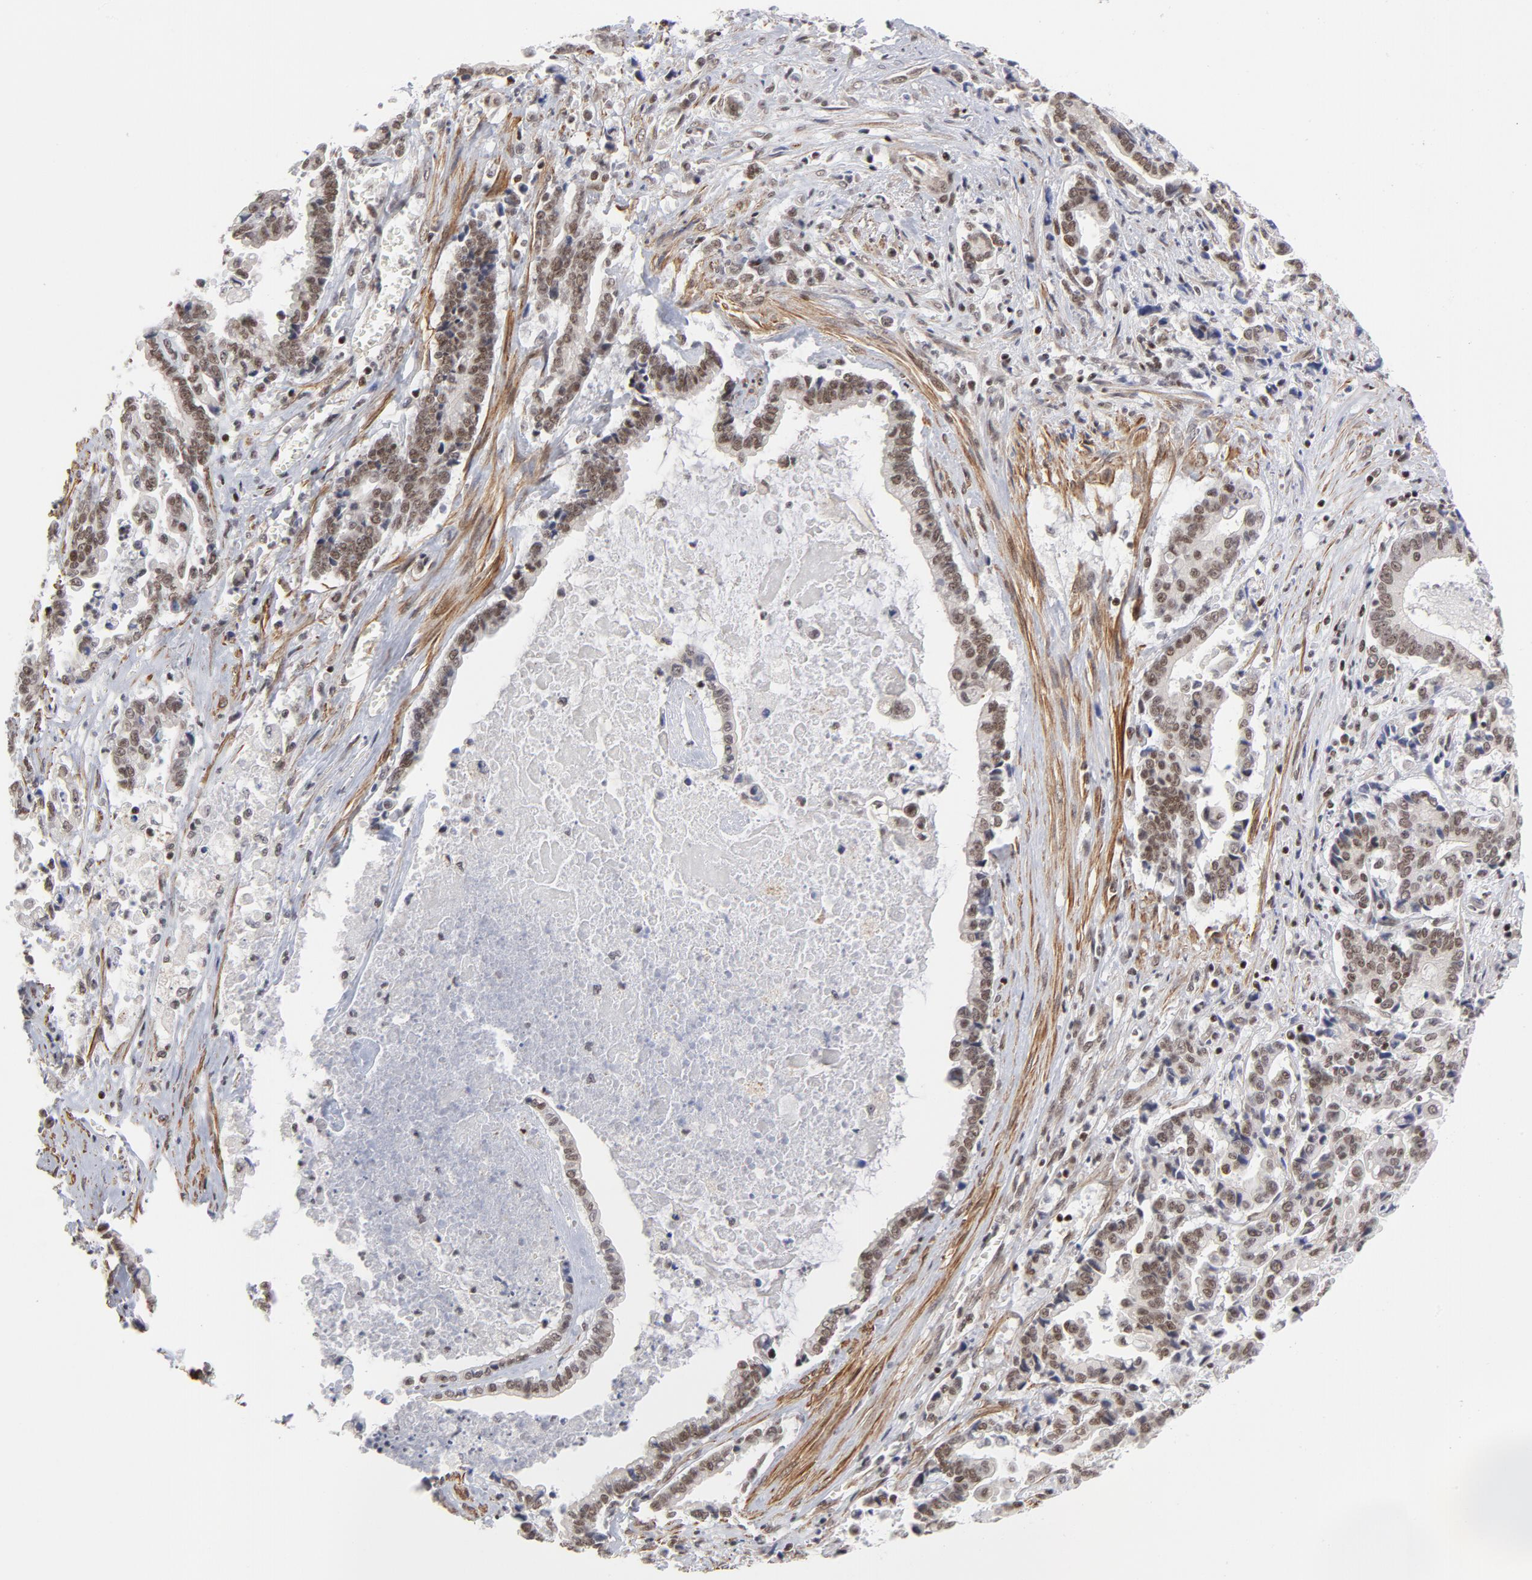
{"staining": {"intensity": "strong", "quantity": ">75%", "location": "nuclear"}, "tissue": "liver cancer", "cell_type": "Tumor cells", "image_type": "cancer", "snomed": [{"axis": "morphology", "description": "Cholangiocarcinoma"}, {"axis": "topography", "description": "Liver"}], "caption": "Liver cholangiocarcinoma was stained to show a protein in brown. There is high levels of strong nuclear expression in approximately >75% of tumor cells.", "gene": "CTCF", "patient": {"sex": "male", "age": 57}}